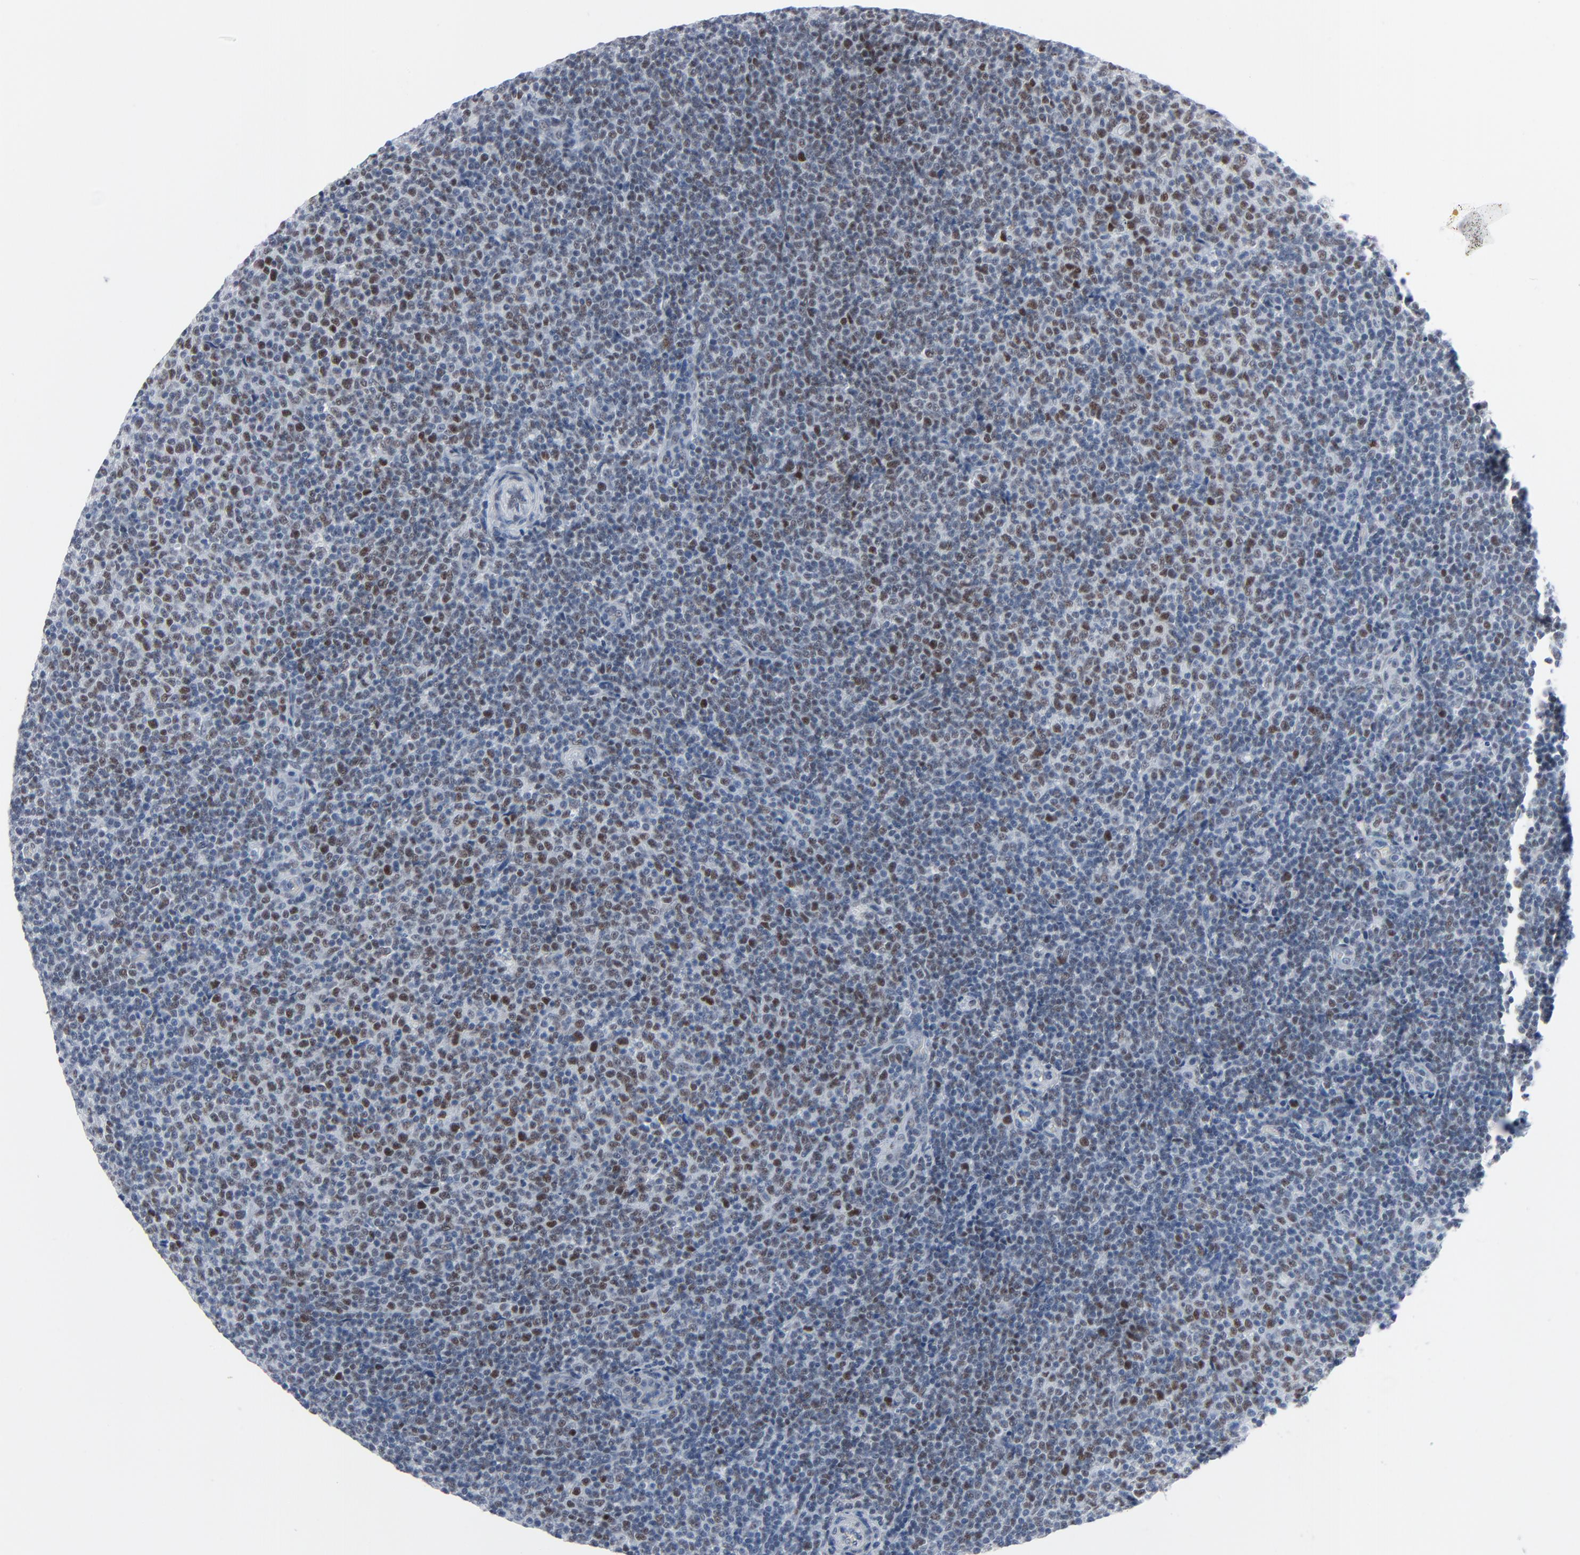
{"staining": {"intensity": "moderate", "quantity": "25%-75%", "location": "nuclear"}, "tissue": "lymphoma", "cell_type": "Tumor cells", "image_type": "cancer", "snomed": [{"axis": "morphology", "description": "Malignant lymphoma, non-Hodgkin's type, Low grade"}, {"axis": "topography", "description": "Lymph node"}], "caption": "Immunohistochemical staining of malignant lymphoma, non-Hodgkin's type (low-grade) reveals medium levels of moderate nuclear staining in about 25%-75% of tumor cells. The protein is stained brown, and the nuclei are stained in blue (DAB (3,3'-diaminobenzidine) IHC with brightfield microscopy, high magnification).", "gene": "SIRT1", "patient": {"sex": "male", "age": 70}}